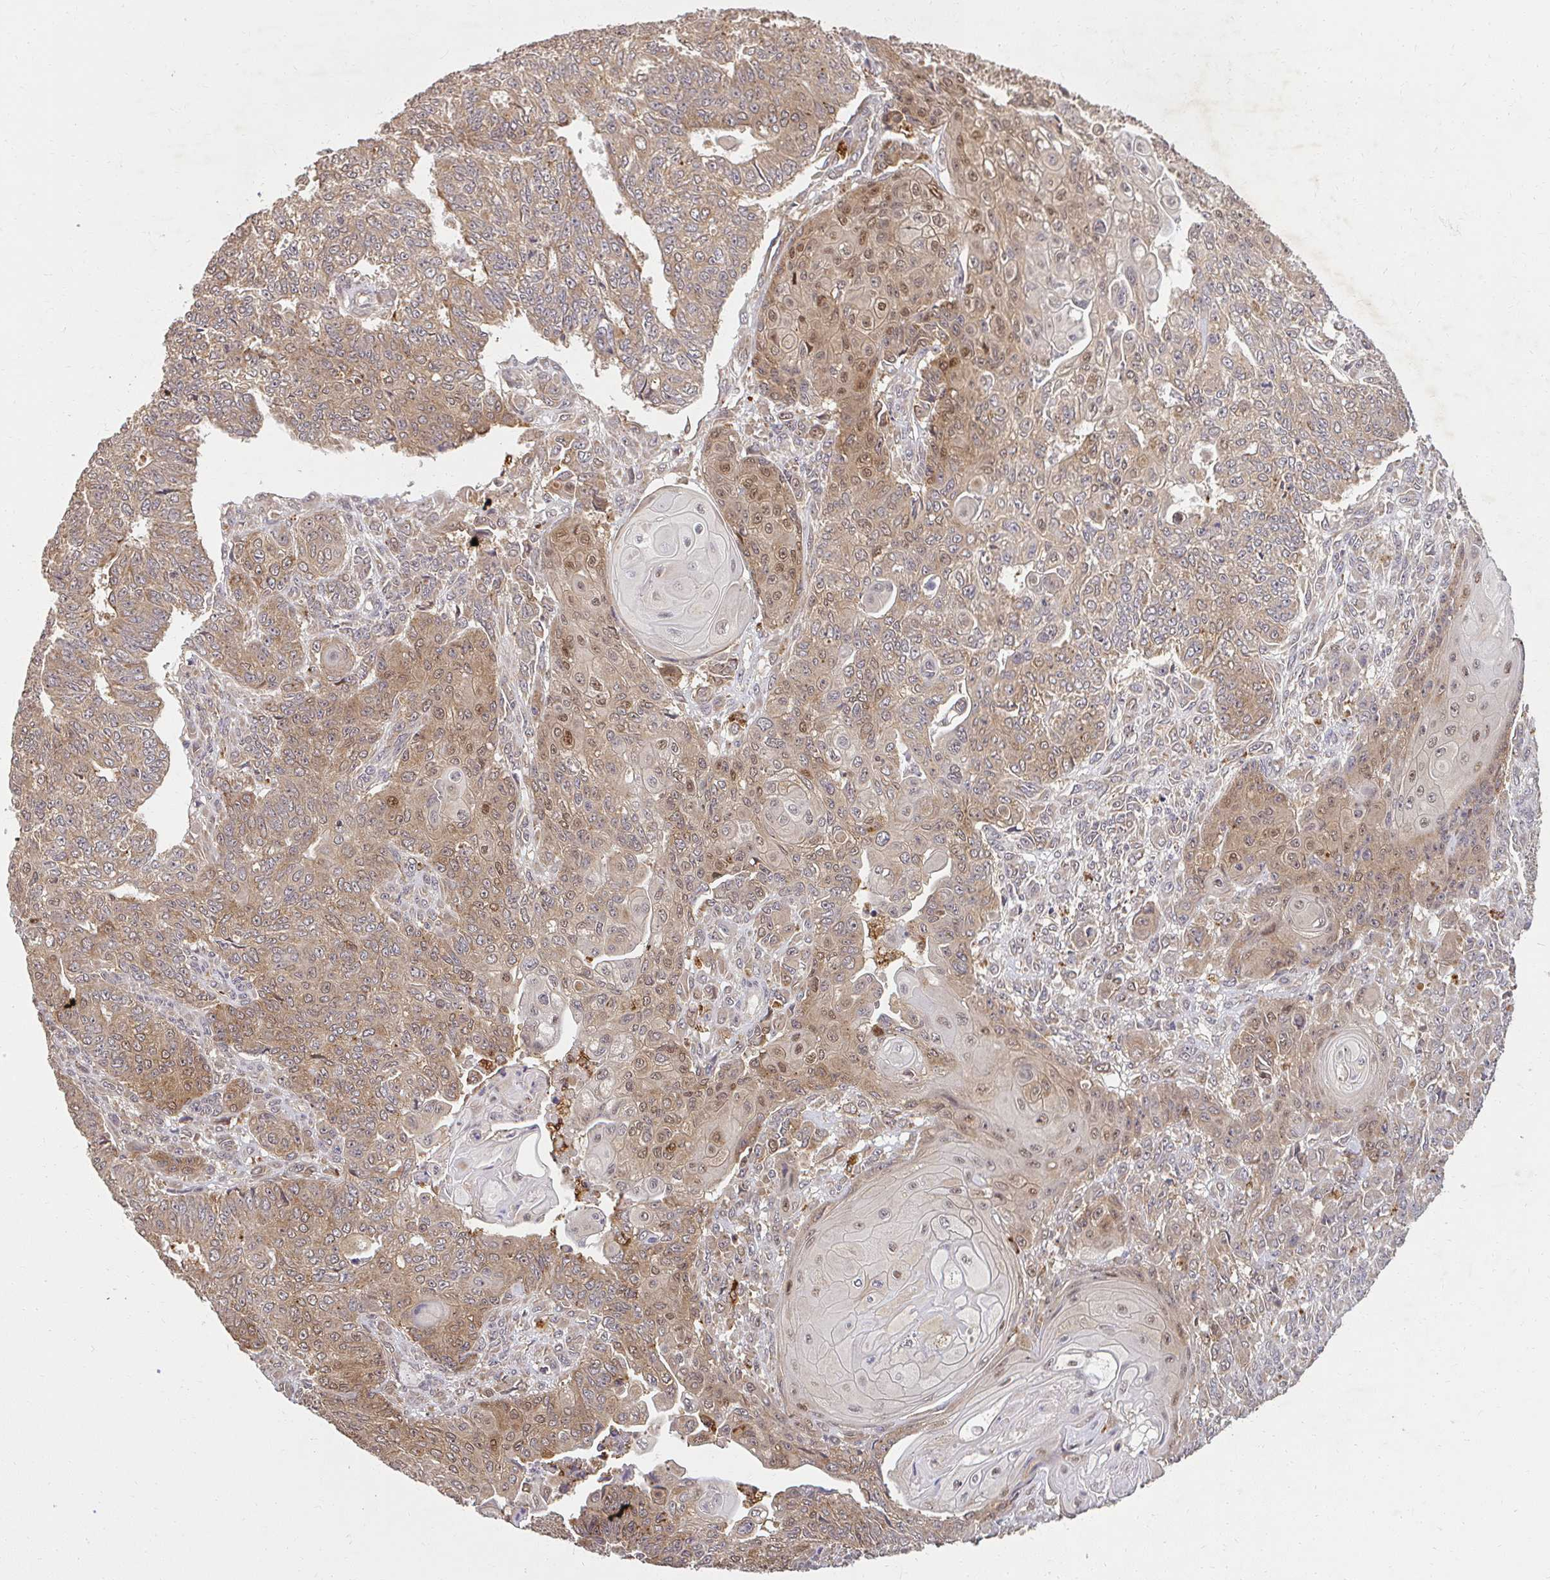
{"staining": {"intensity": "moderate", "quantity": ">75%", "location": "cytoplasmic/membranous"}, "tissue": "endometrial cancer", "cell_type": "Tumor cells", "image_type": "cancer", "snomed": [{"axis": "morphology", "description": "Adenocarcinoma, NOS"}, {"axis": "topography", "description": "Endometrium"}], "caption": "Endometrial adenocarcinoma was stained to show a protein in brown. There is medium levels of moderate cytoplasmic/membranous positivity in about >75% of tumor cells.", "gene": "LARS2", "patient": {"sex": "female", "age": 32}}